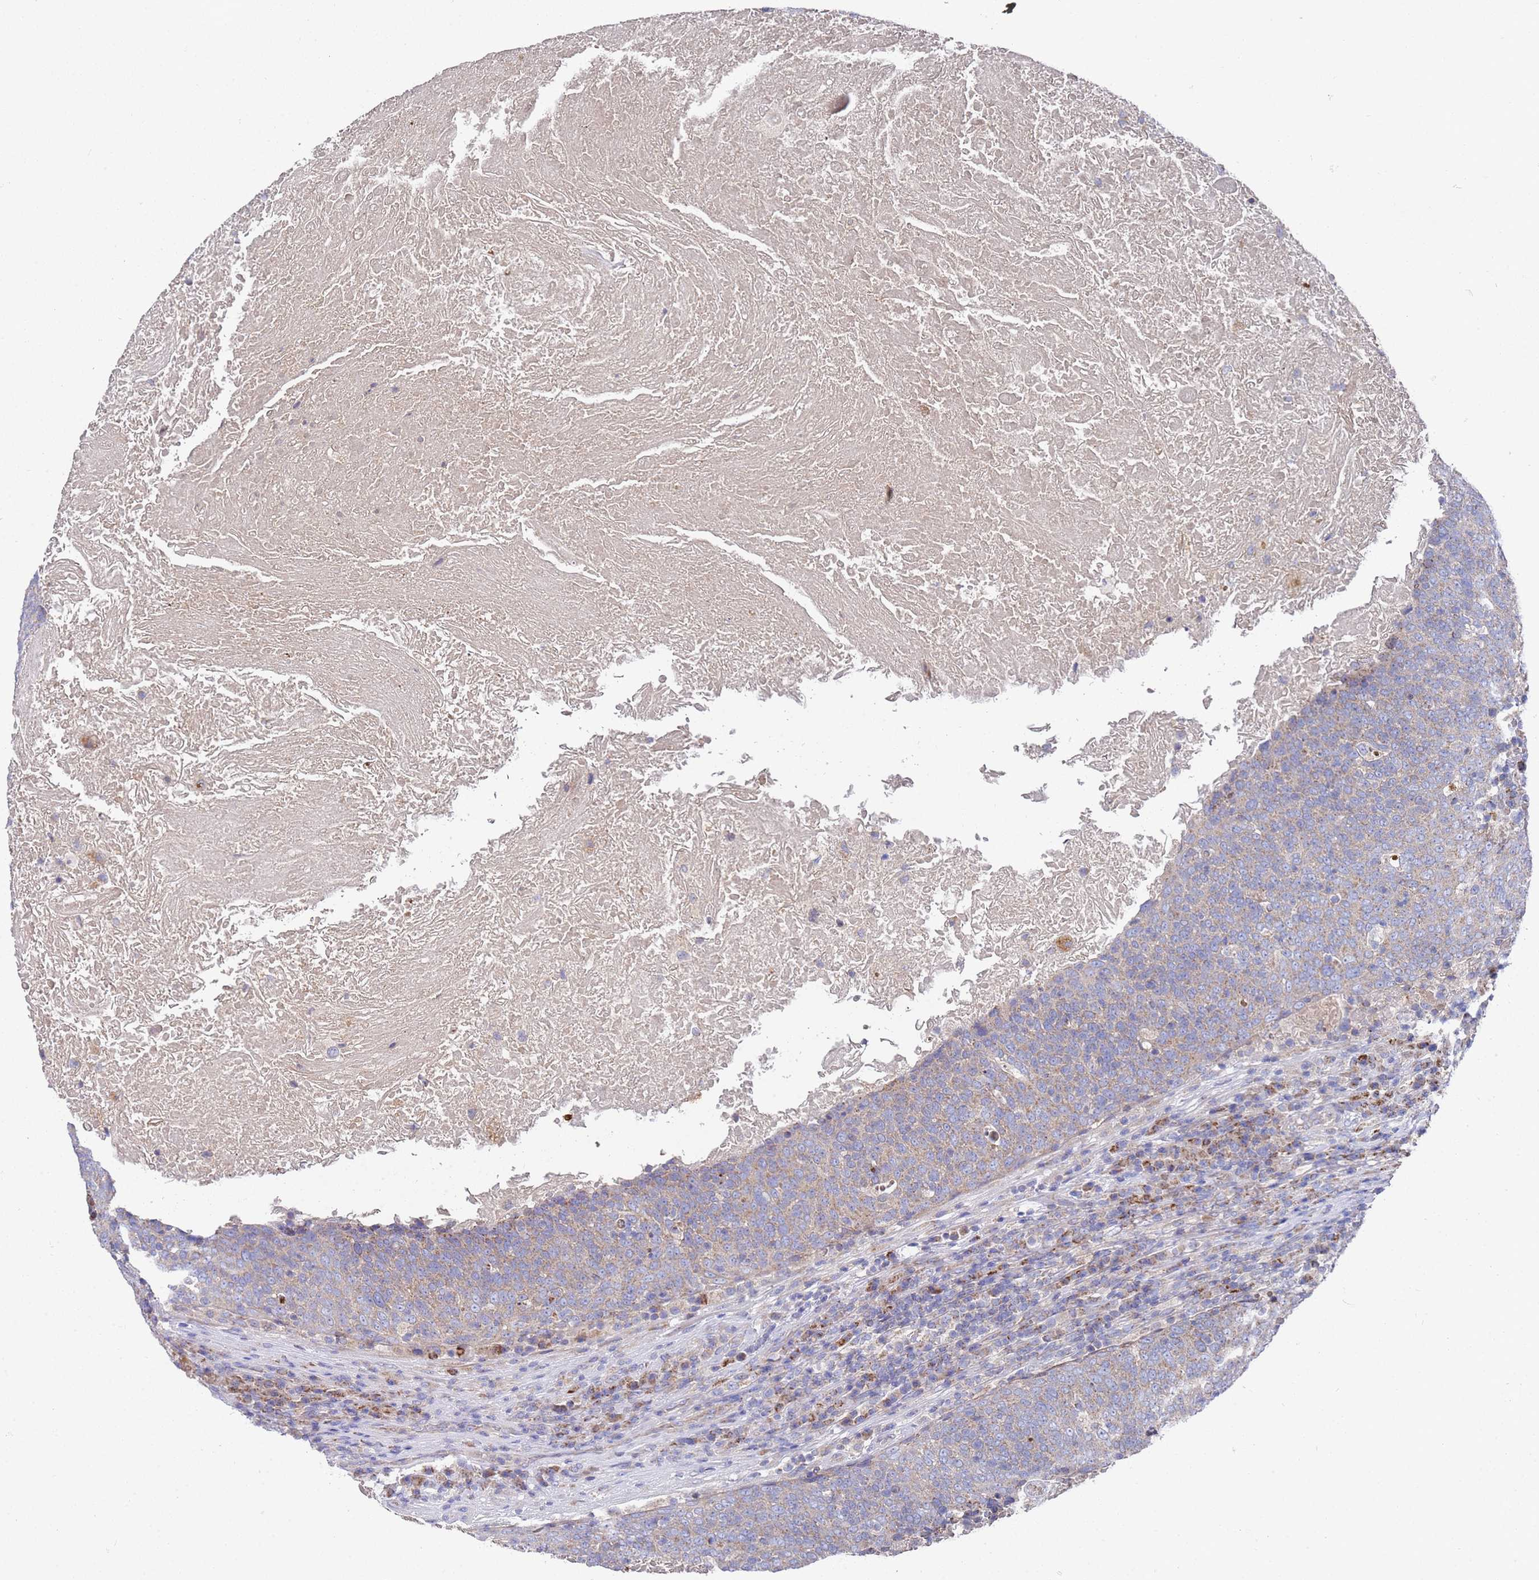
{"staining": {"intensity": "weak", "quantity": "25%-75%", "location": "cytoplasmic/membranous"}, "tissue": "head and neck cancer", "cell_type": "Tumor cells", "image_type": "cancer", "snomed": [{"axis": "morphology", "description": "Squamous cell carcinoma, NOS"}, {"axis": "morphology", "description": "Squamous cell carcinoma, metastatic, NOS"}, {"axis": "topography", "description": "Lymph node"}, {"axis": "topography", "description": "Head-Neck"}], "caption": "An immunohistochemistry image of neoplastic tissue is shown. Protein staining in brown shows weak cytoplasmic/membranous positivity in head and neck cancer within tumor cells.", "gene": "NPEPPS", "patient": {"sex": "male", "age": 62}}